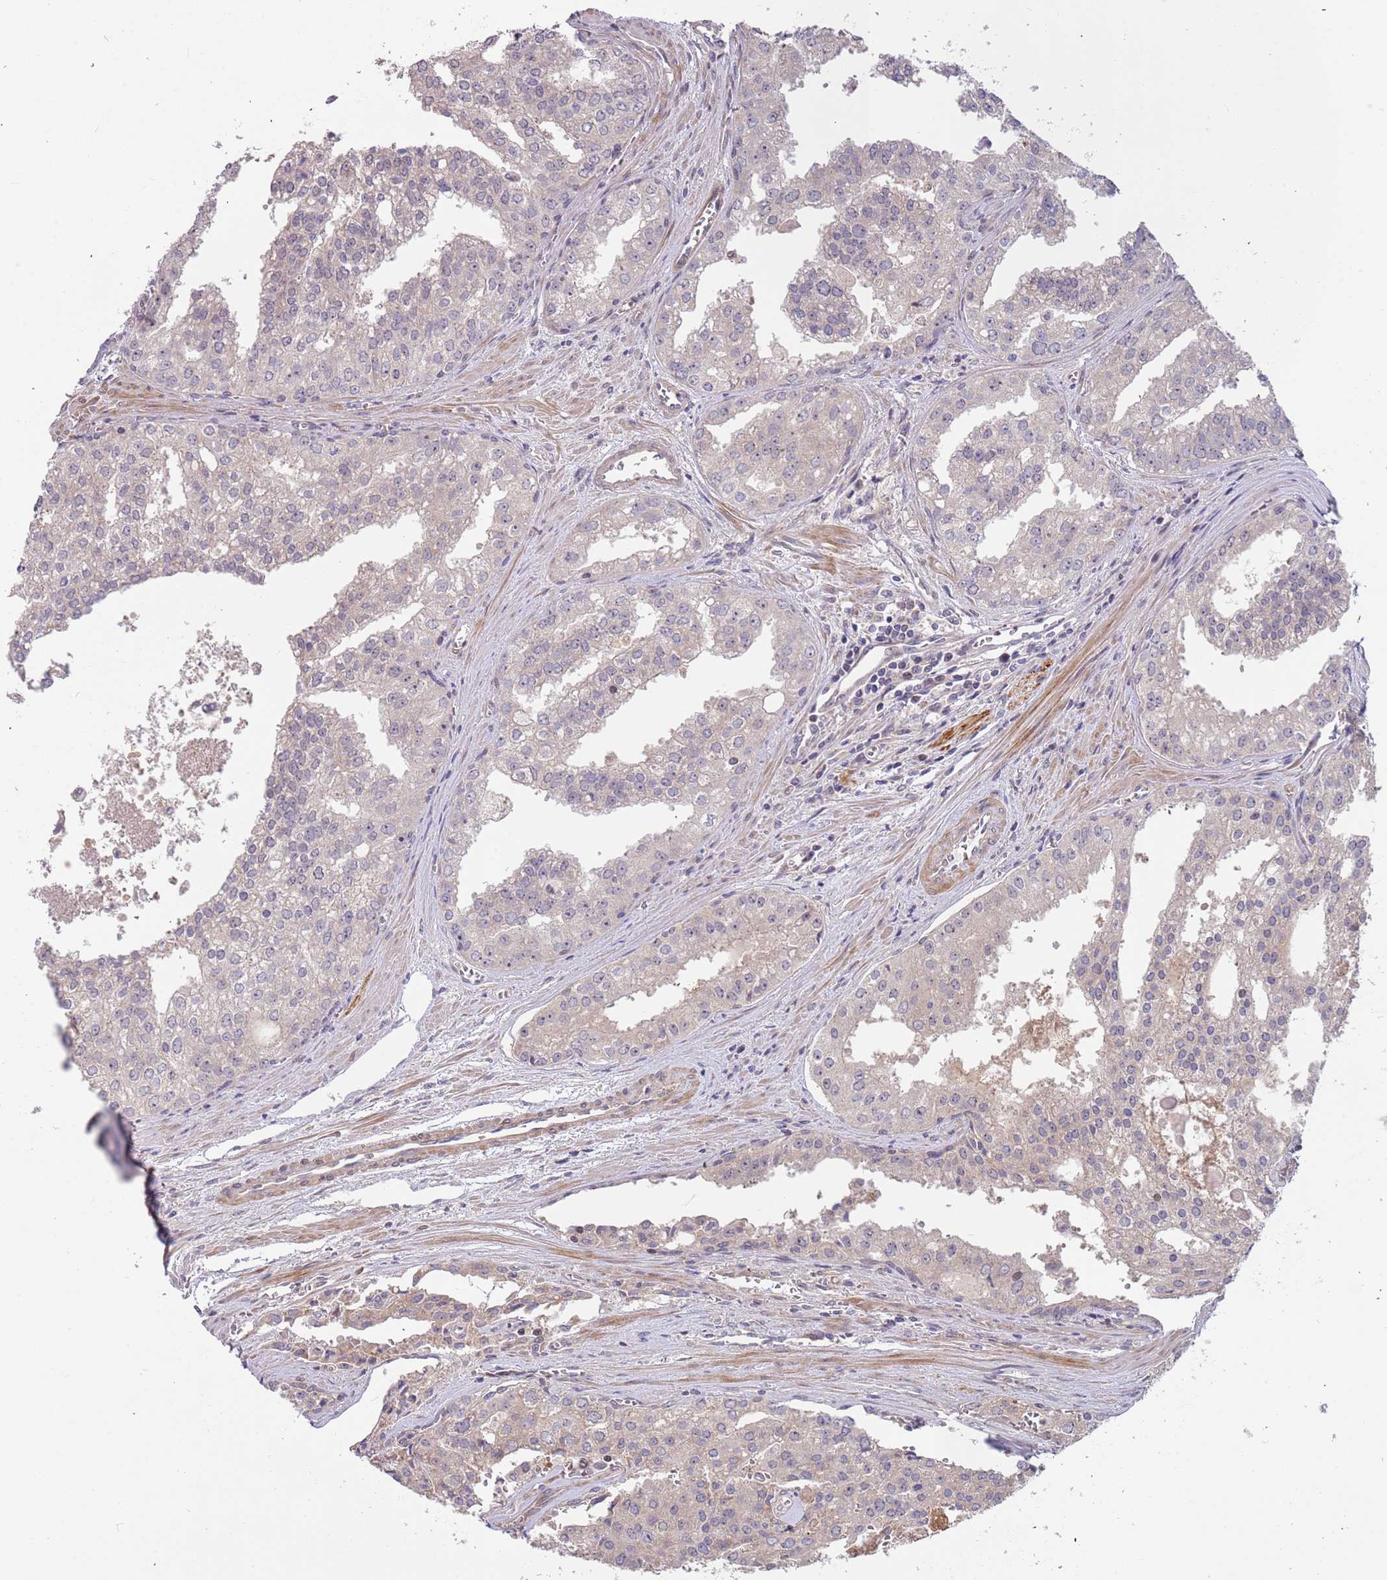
{"staining": {"intensity": "negative", "quantity": "none", "location": "none"}, "tissue": "prostate cancer", "cell_type": "Tumor cells", "image_type": "cancer", "snomed": [{"axis": "morphology", "description": "Adenocarcinoma, High grade"}, {"axis": "topography", "description": "Prostate"}], "caption": "This is a photomicrograph of IHC staining of prostate adenocarcinoma (high-grade), which shows no positivity in tumor cells. (Stains: DAB (3,3'-diaminobenzidine) immunohistochemistry (IHC) with hematoxylin counter stain, Microscopy: brightfield microscopy at high magnification).", "gene": "TRAPPC6B", "patient": {"sex": "male", "age": 68}}